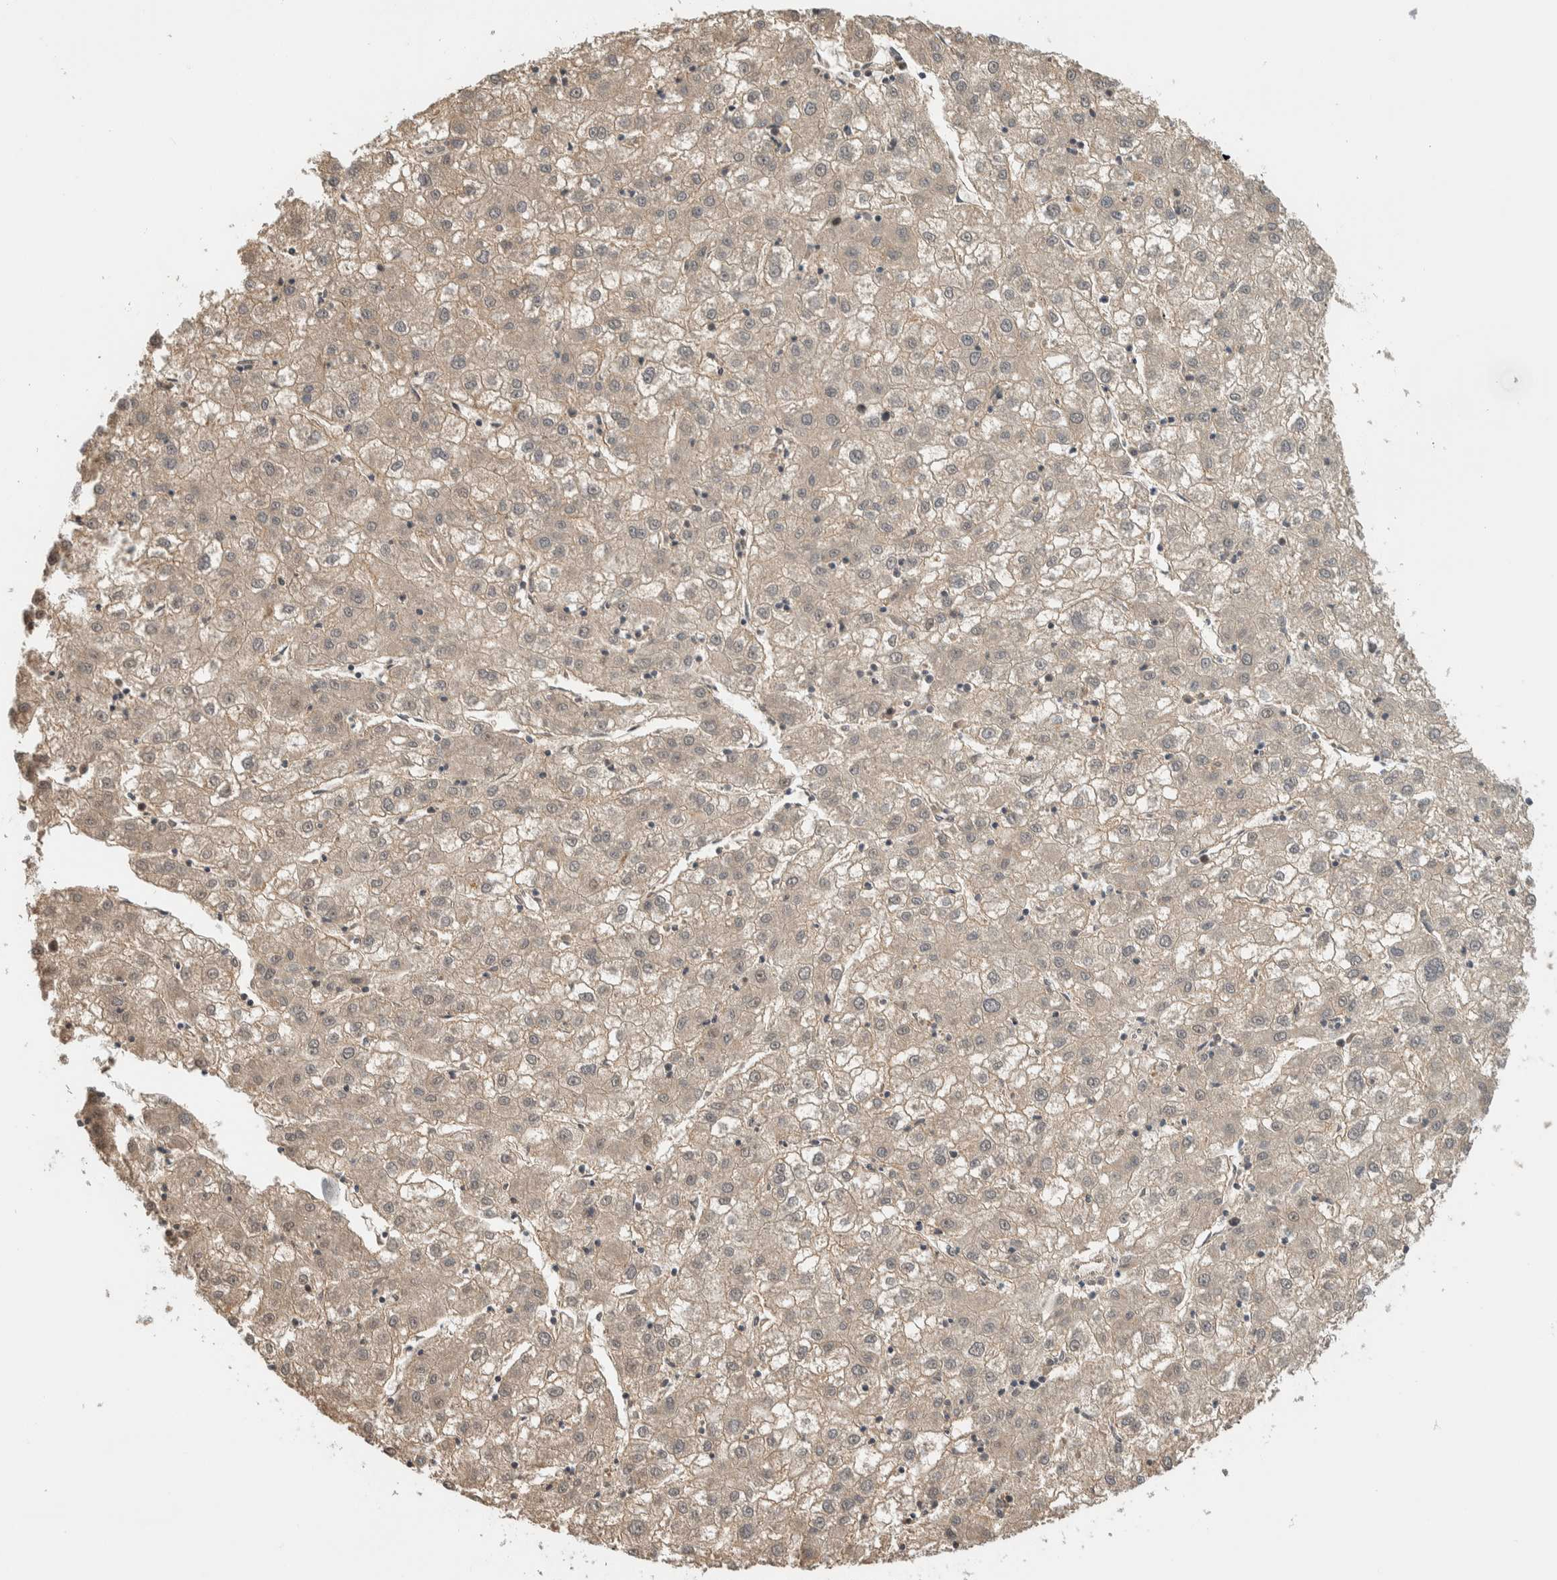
{"staining": {"intensity": "weak", "quantity": ">75%", "location": "cytoplasmic/membranous"}, "tissue": "liver cancer", "cell_type": "Tumor cells", "image_type": "cancer", "snomed": [{"axis": "morphology", "description": "Carcinoma, Hepatocellular, NOS"}, {"axis": "topography", "description": "Liver"}], "caption": "Human hepatocellular carcinoma (liver) stained for a protein (brown) exhibits weak cytoplasmic/membranous positive expression in about >75% of tumor cells.", "gene": "MPRIP", "patient": {"sex": "male", "age": 72}}